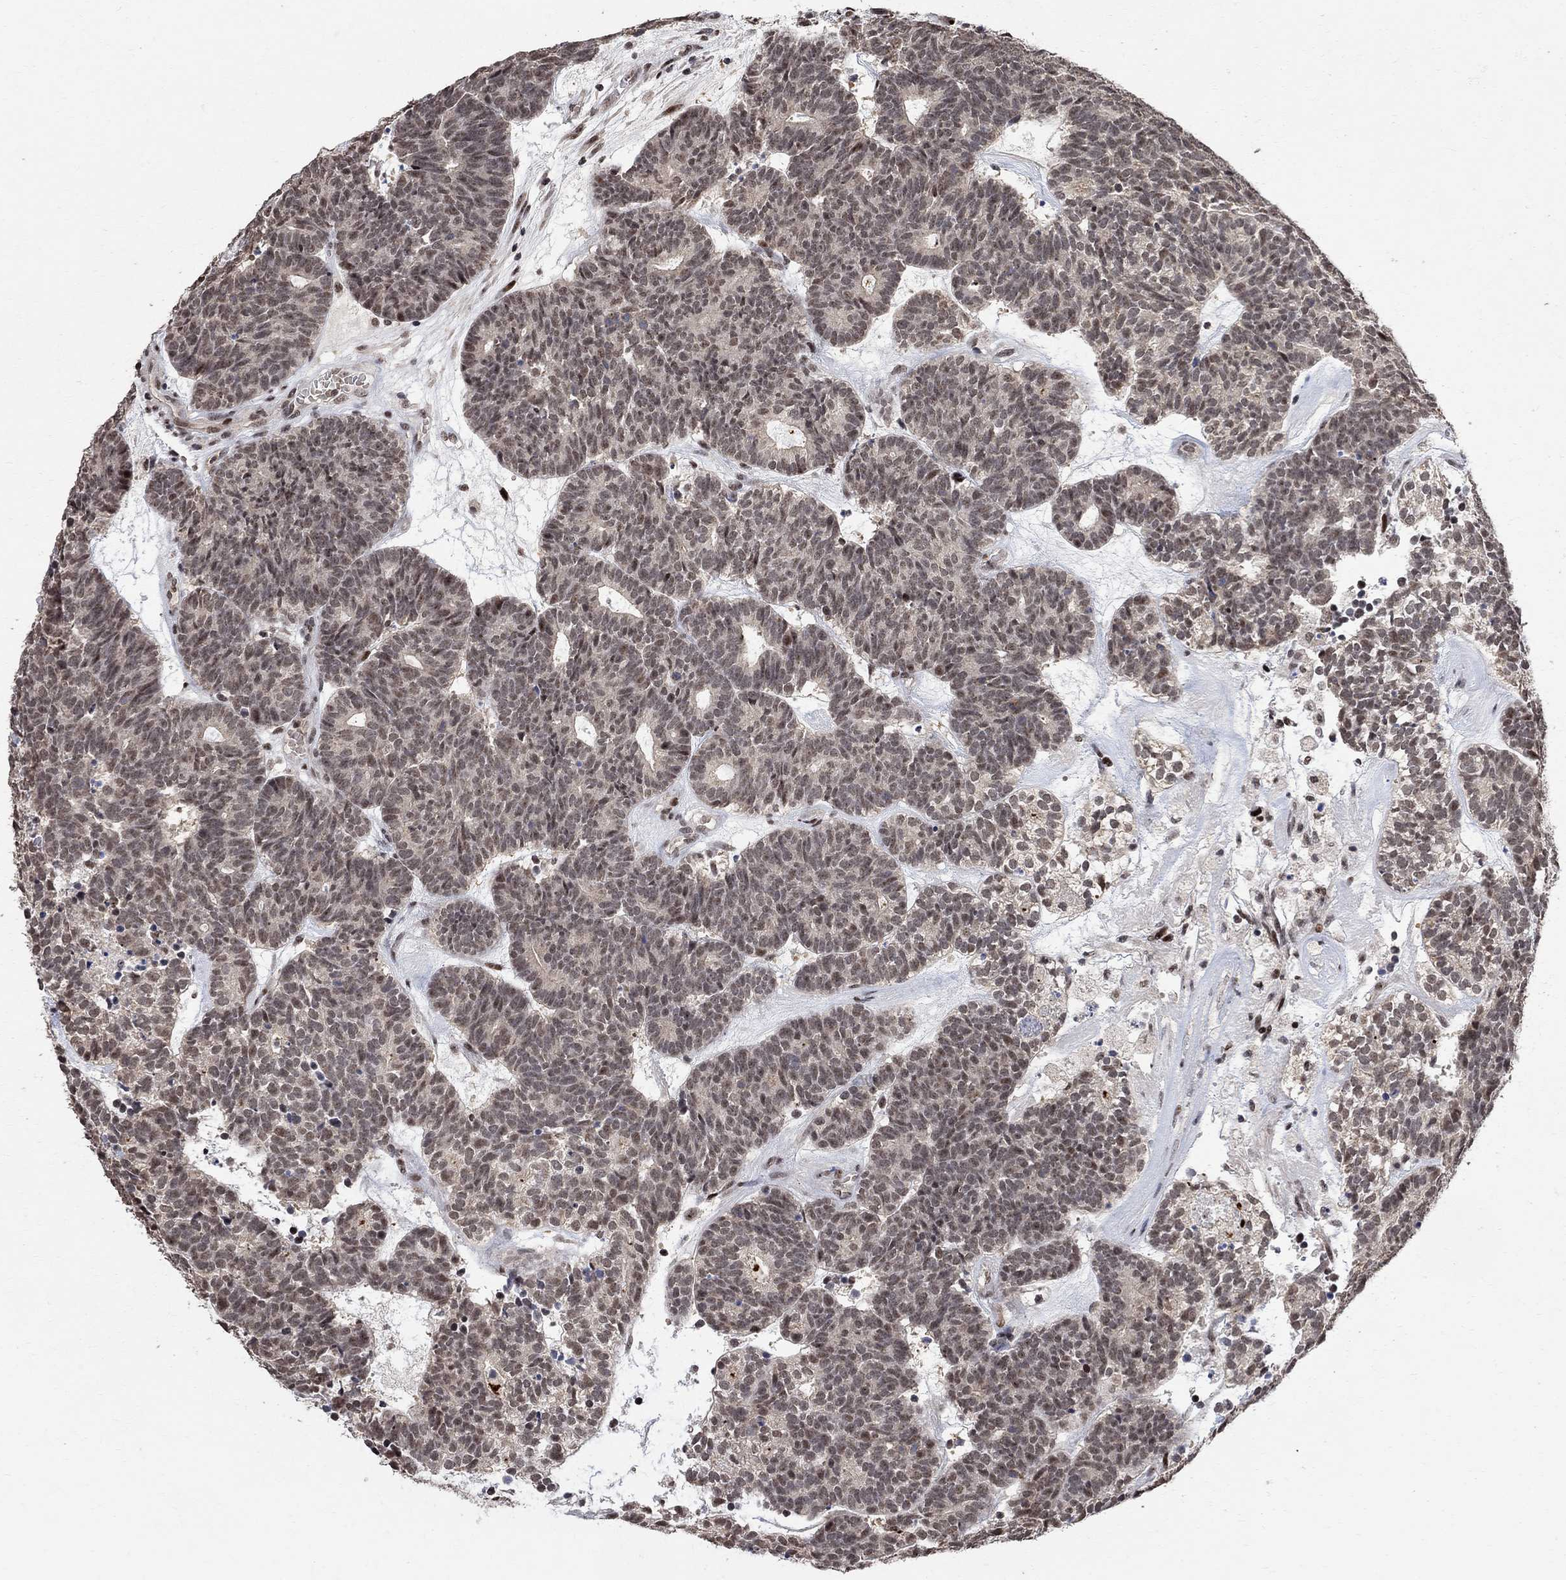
{"staining": {"intensity": "weak", "quantity": "25%-75%", "location": "nuclear"}, "tissue": "head and neck cancer", "cell_type": "Tumor cells", "image_type": "cancer", "snomed": [{"axis": "morphology", "description": "Adenocarcinoma, NOS"}, {"axis": "topography", "description": "Head-Neck"}], "caption": "High-magnification brightfield microscopy of head and neck cancer stained with DAB (3,3'-diaminobenzidine) (brown) and counterstained with hematoxylin (blue). tumor cells exhibit weak nuclear staining is present in about25%-75% of cells.", "gene": "E4F1", "patient": {"sex": "female", "age": 81}}